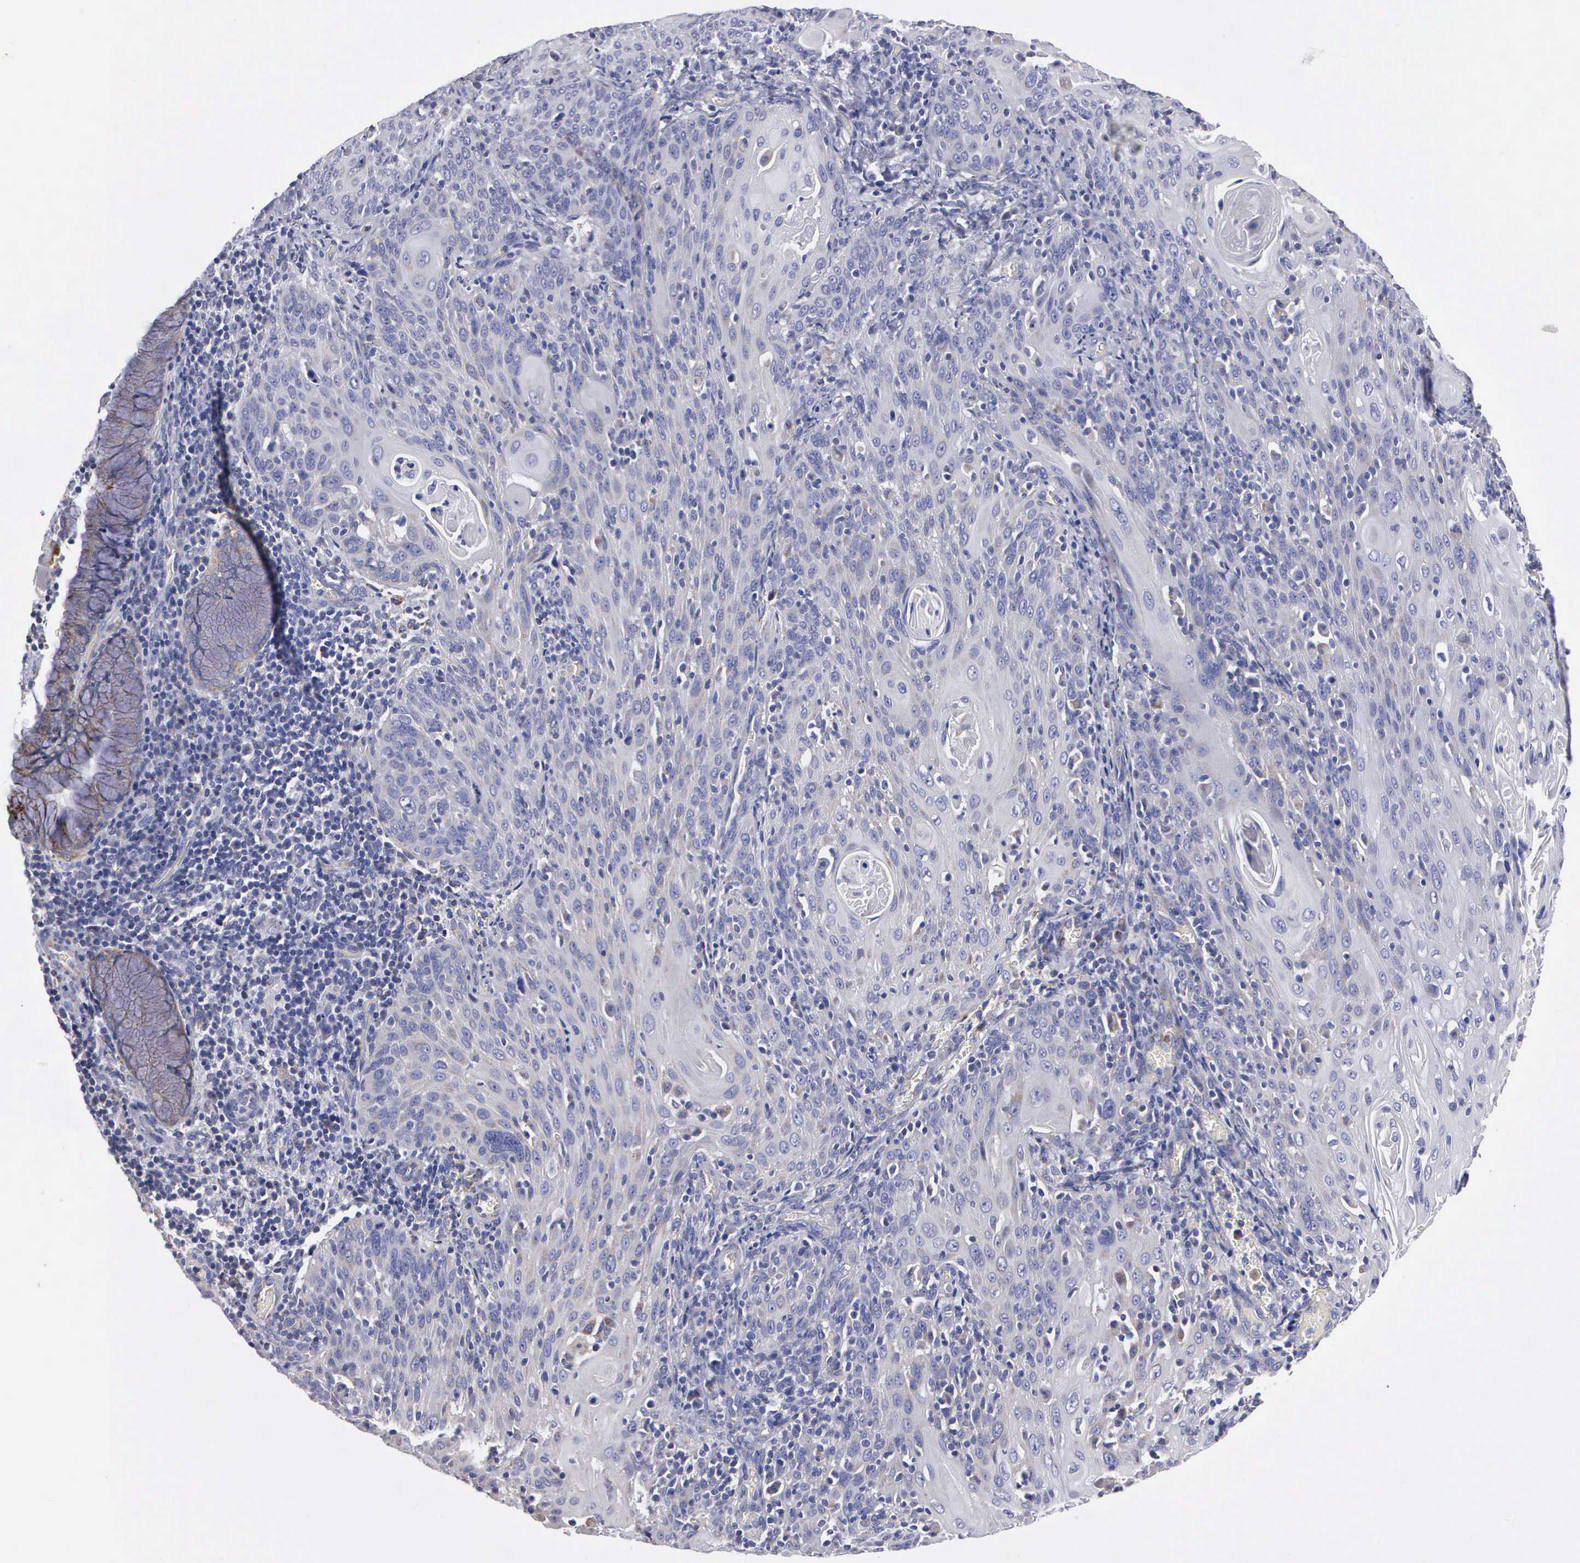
{"staining": {"intensity": "negative", "quantity": "none", "location": "none"}, "tissue": "cervical cancer", "cell_type": "Tumor cells", "image_type": "cancer", "snomed": [{"axis": "morphology", "description": "Squamous cell carcinoma, NOS"}, {"axis": "topography", "description": "Cervix"}], "caption": "Tumor cells show no significant staining in squamous cell carcinoma (cervical).", "gene": "APOOL", "patient": {"sex": "female", "age": 54}}